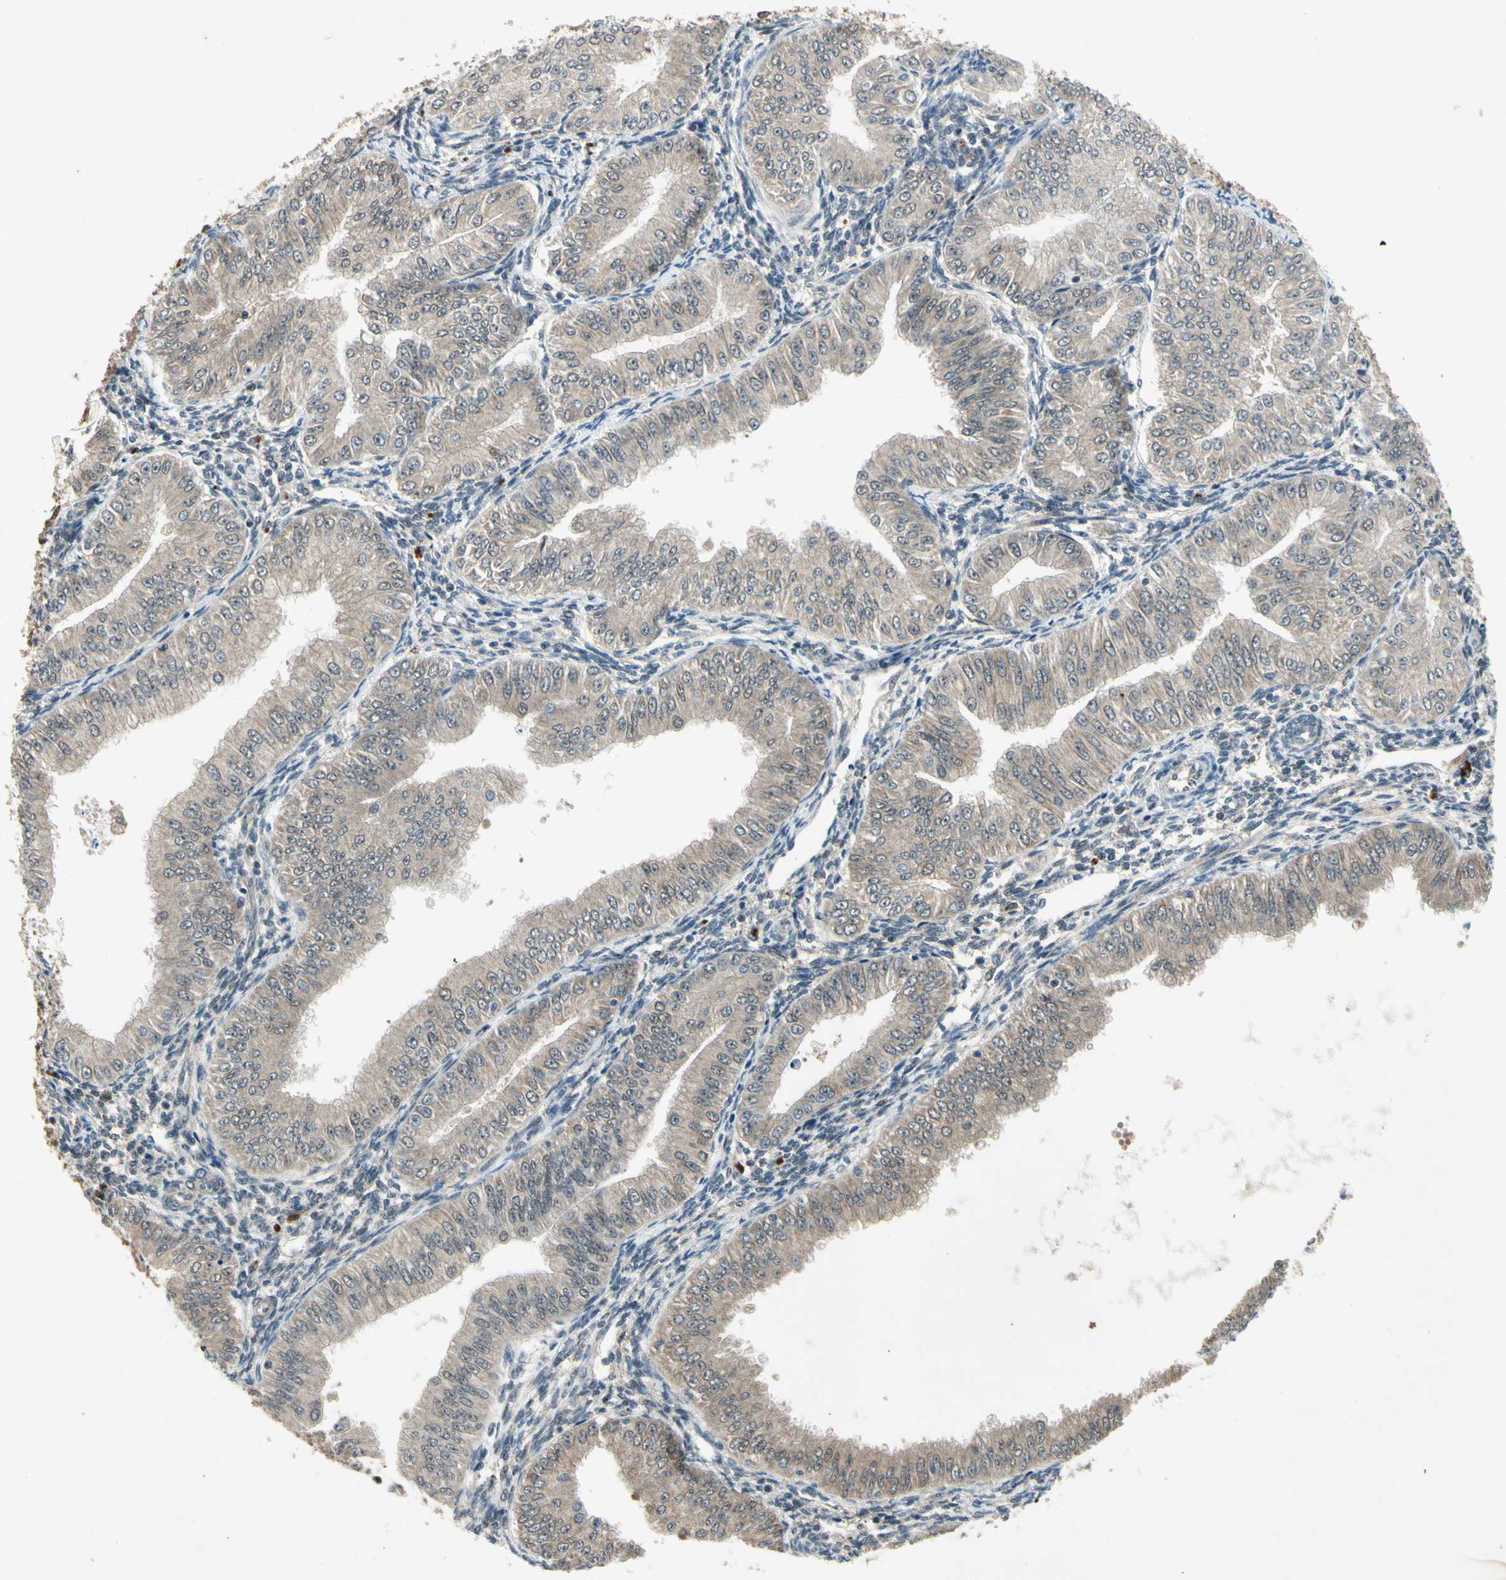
{"staining": {"intensity": "weak", "quantity": ">75%", "location": "cytoplasmic/membranous"}, "tissue": "endometrial cancer", "cell_type": "Tumor cells", "image_type": "cancer", "snomed": [{"axis": "morphology", "description": "Normal tissue, NOS"}, {"axis": "morphology", "description": "Adenocarcinoma, NOS"}, {"axis": "topography", "description": "Endometrium"}], "caption": "This photomicrograph demonstrates endometrial cancer stained with immunohistochemistry (IHC) to label a protein in brown. The cytoplasmic/membranous of tumor cells show weak positivity for the protein. Nuclei are counter-stained blue.", "gene": "PSMD5", "patient": {"sex": "female", "age": 53}}